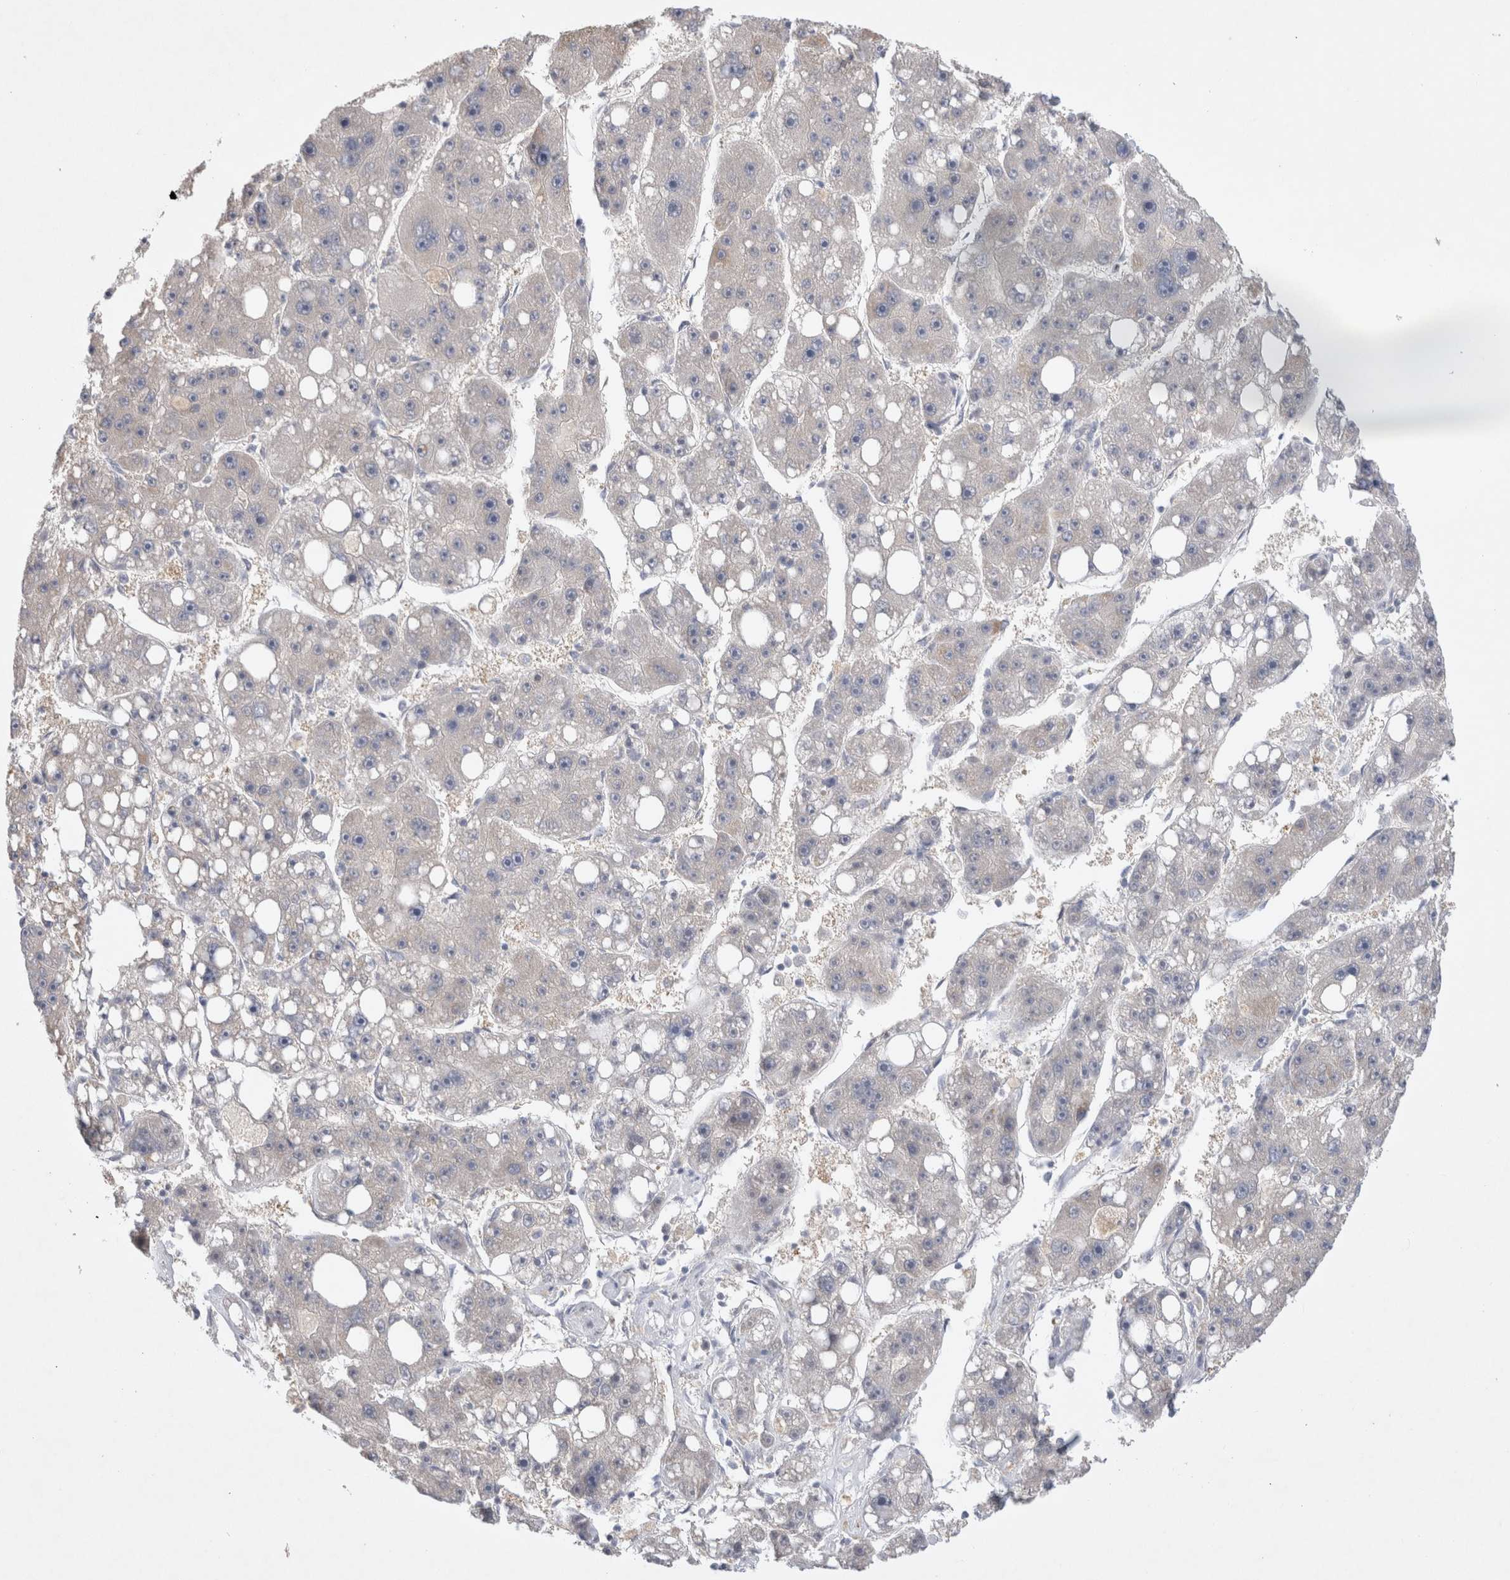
{"staining": {"intensity": "negative", "quantity": "none", "location": "none"}, "tissue": "liver cancer", "cell_type": "Tumor cells", "image_type": "cancer", "snomed": [{"axis": "morphology", "description": "Carcinoma, Hepatocellular, NOS"}, {"axis": "topography", "description": "Liver"}], "caption": "Tumor cells show no significant protein positivity in hepatocellular carcinoma (liver).", "gene": "GAS1", "patient": {"sex": "female", "age": 61}}